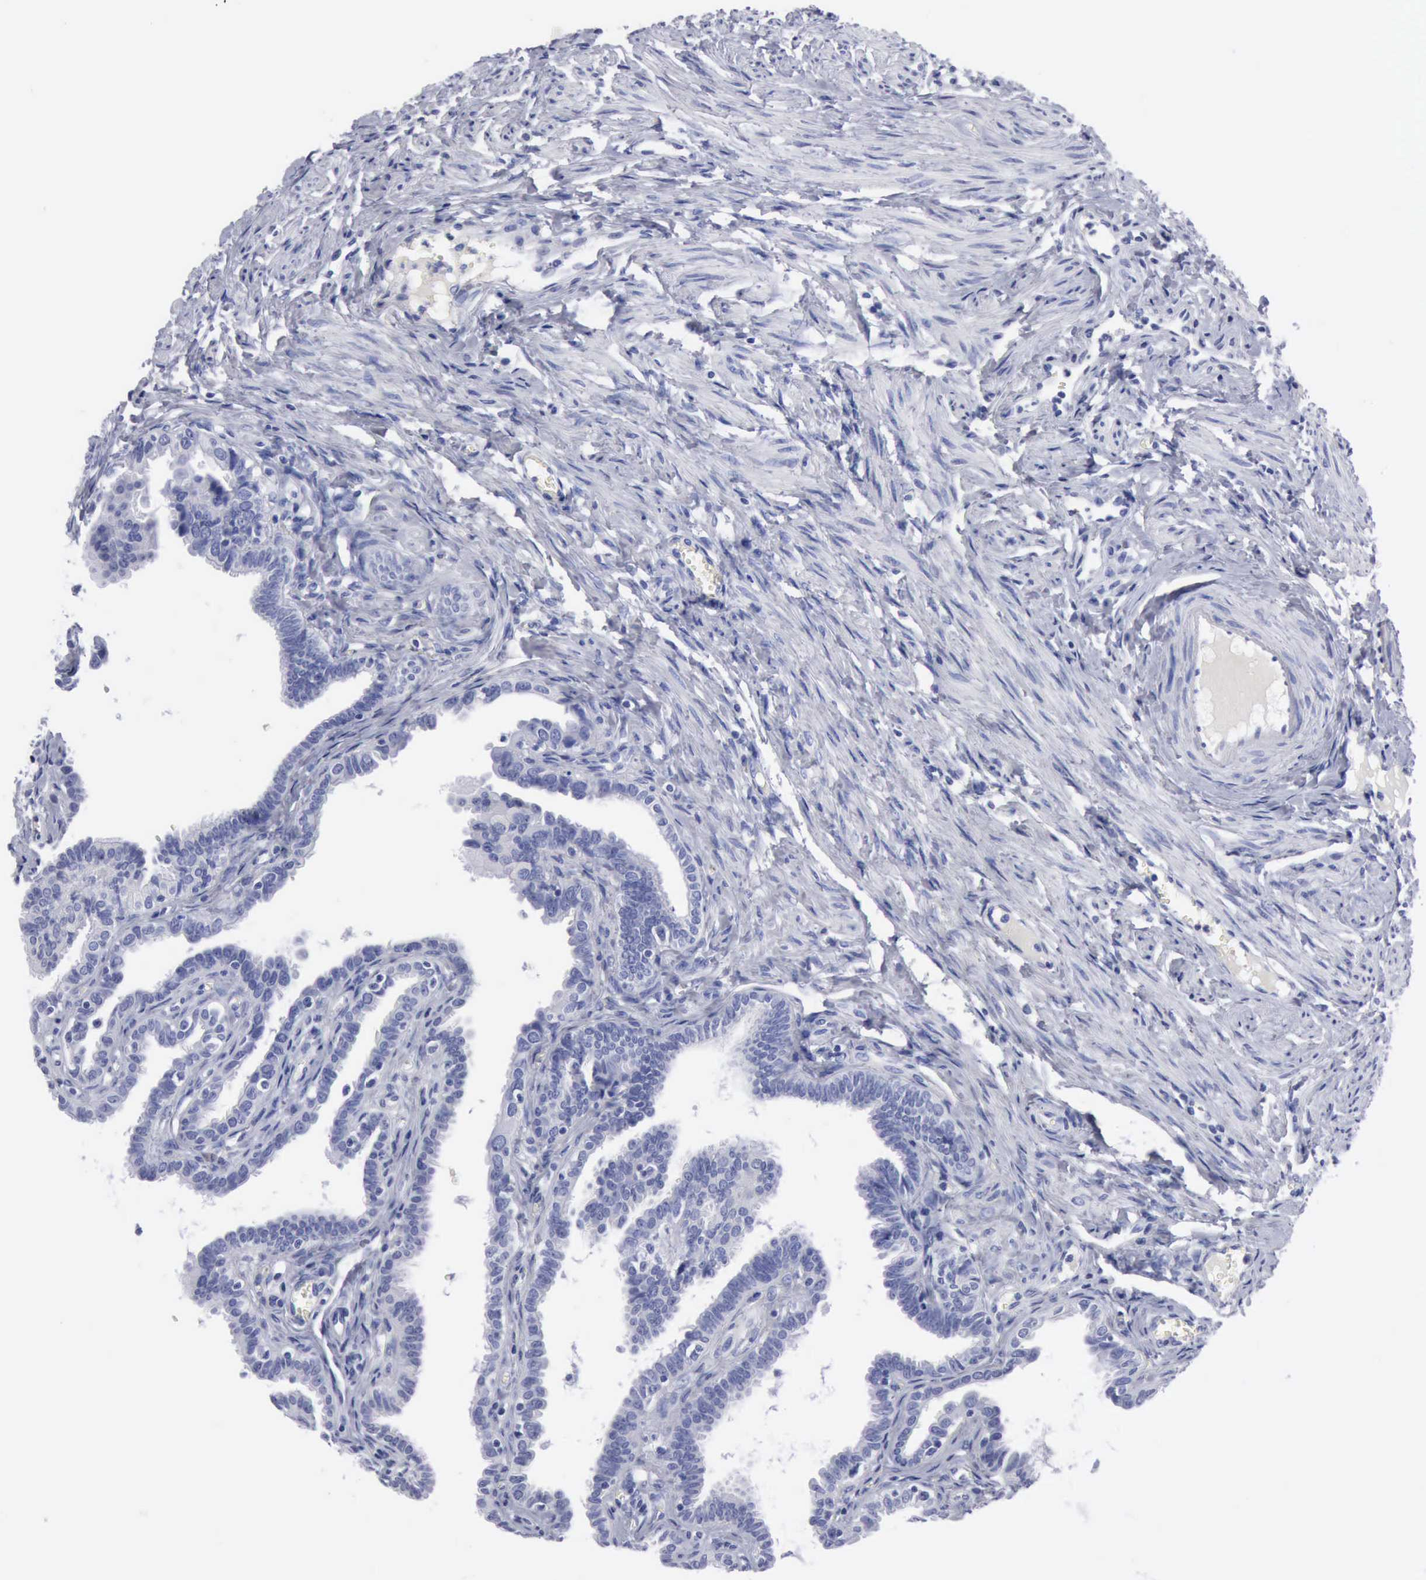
{"staining": {"intensity": "negative", "quantity": "none", "location": "none"}, "tissue": "fallopian tube", "cell_type": "Glandular cells", "image_type": "normal", "snomed": [{"axis": "morphology", "description": "Normal tissue, NOS"}, {"axis": "topography", "description": "Fallopian tube"}], "caption": "Glandular cells are negative for brown protein staining in benign fallopian tube. (Brightfield microscopy of DAB immunohistochemistry at high magnification).", "gene": "CYP19A1", "patient": {"sex": "female", "age": 67}}